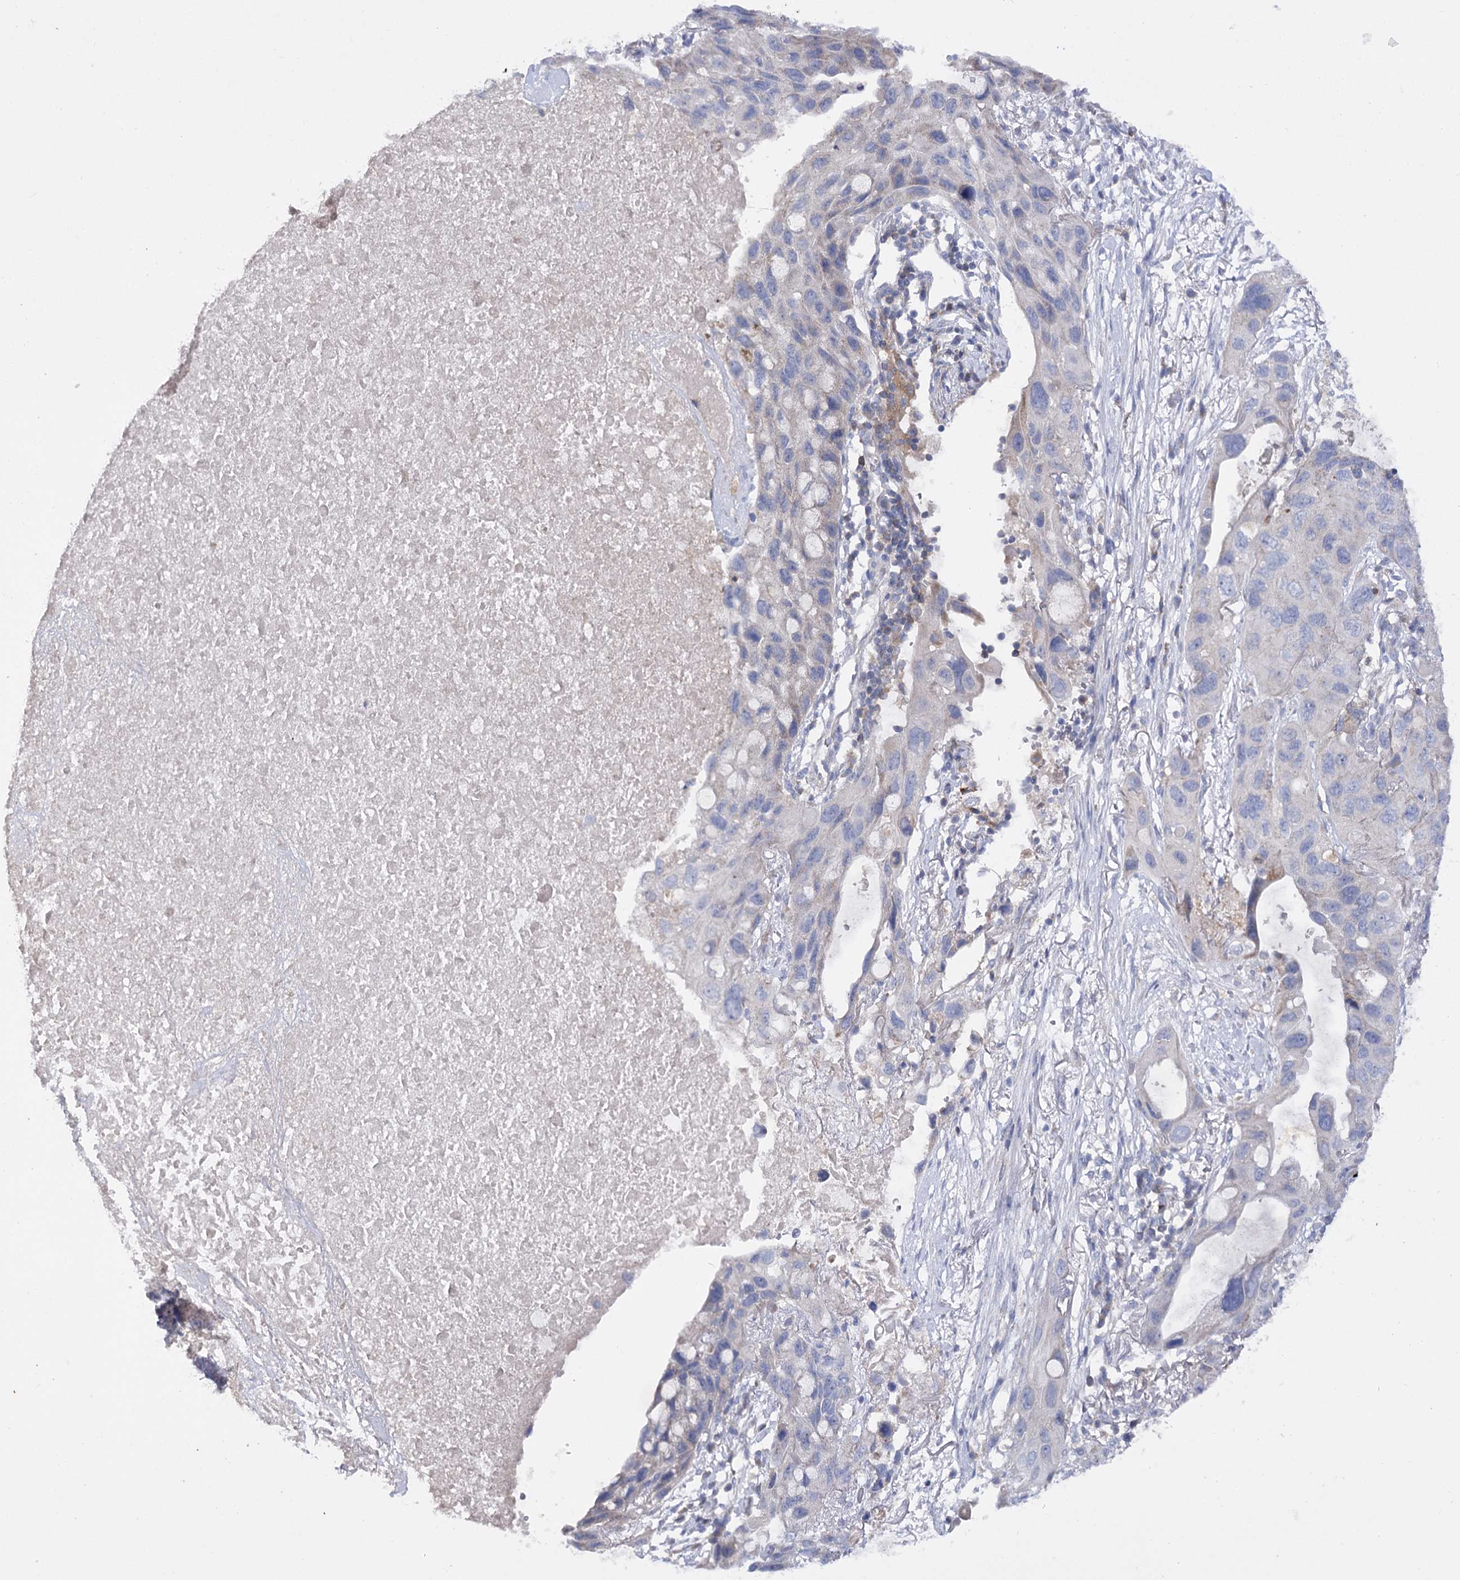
{"staining": {"intensity": "weak", "quantity": "<25%", "location": "cytoplasmic/membranous"}, "tissue": "lung cancer", "cell_type": "Tumor cells", "image_type": "cancer", "snomed": [{"axis": "morphology", "description": "Squamous cell carcinoma, NOS"}, {"axis": "topography", "description": "Lung"}], "caption": "High power microscopy photomicrograph of an IHC histopathology image of squamous cell carcinoma (lung), revealing no significant positivity in tumor cells.", "gene": "COX15", "patient": {"sex": "female", "age": 73}}